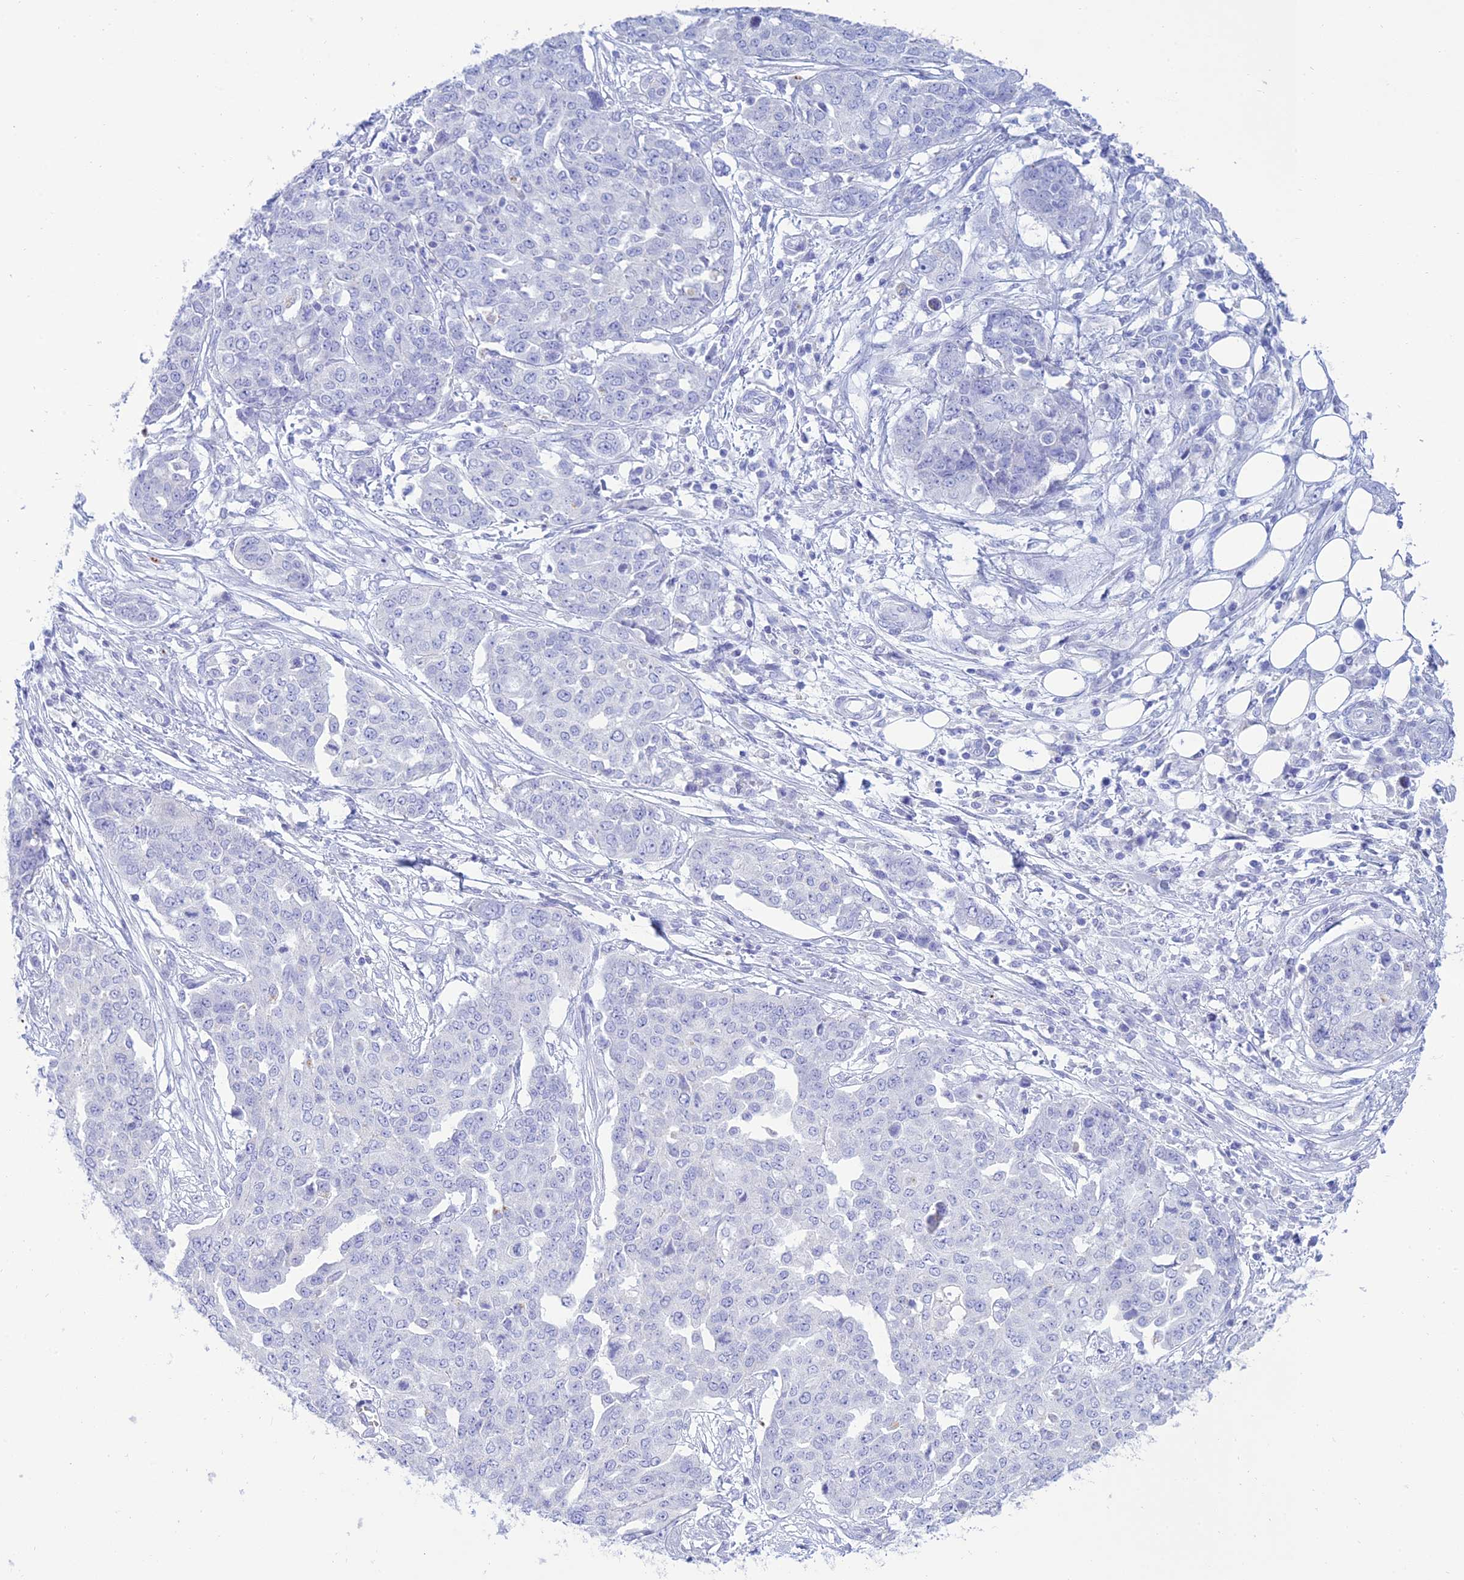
{"staining": {"intensity": "negative", "quantity": "none", "location": "none"}, "tissue": "ovarian cancer", "cell_type": "Tumor cells", "image_type": "cancer", "snomed": [{"axis": "morphology", "description": "Cystadenocarcinoma, serous, NOS"}, {"axis": "topography", "description": "Soft tissue"}, {"axis": "topography", "description": "Ovary"}], "caption": "Photomicrograph shows no protein positivity in tumor cells of ovarian cancer tissue.", "gene": "MAL2", "patient": {"sex": "female", "age": 57}}